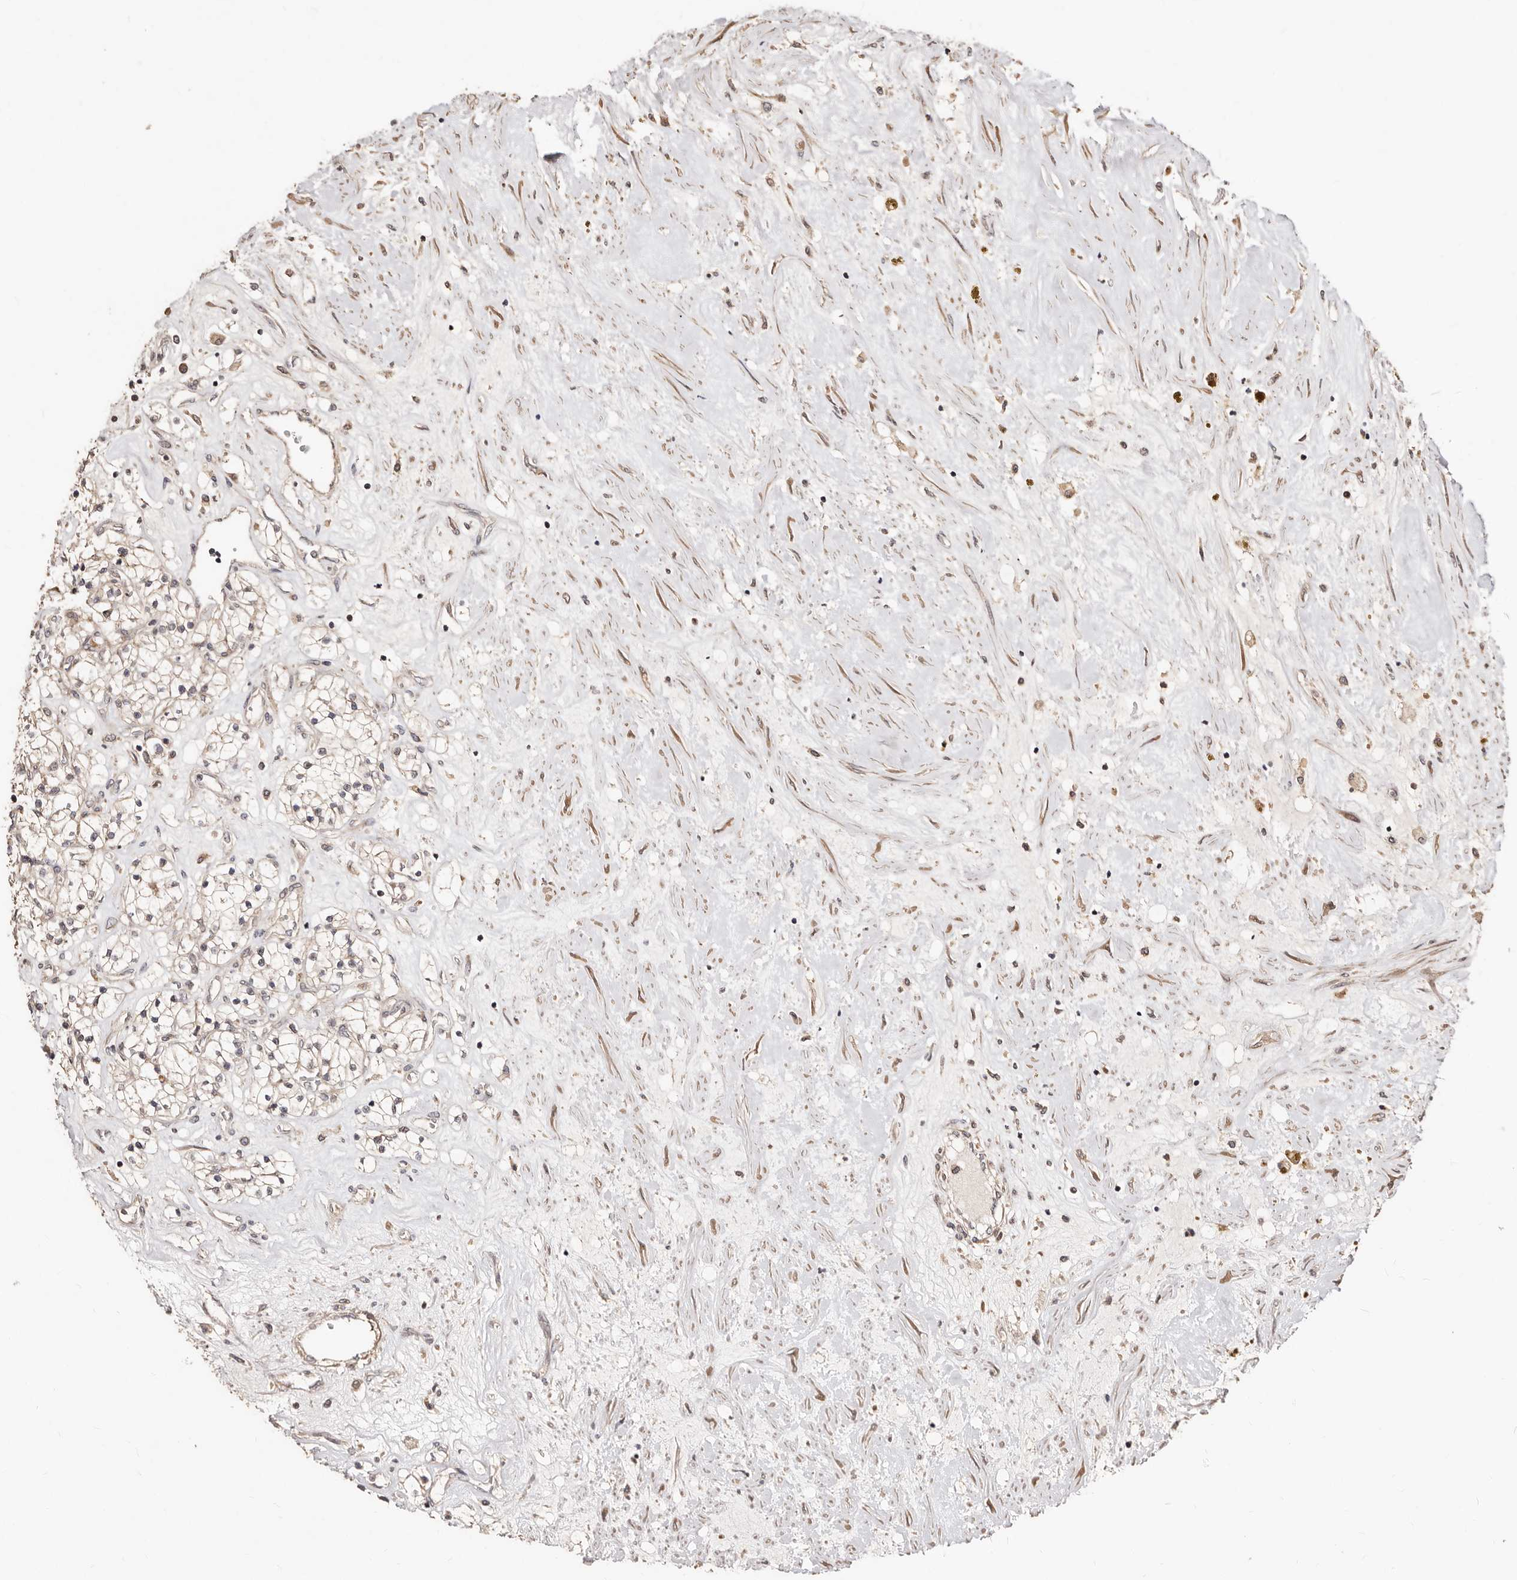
{"staining": {"intensity": "negative", "quantity": "none", "location": "none"}, "tissue": "renal cancer", "cell_type": "Tumor cells", "image_type": "cancer", "snomed": [{"axis": "morphology", "description": "Normal tissue, NOS"}, {"axis": "morphology", "description": "Adenocarcinoma, NOS"}, {"axis": "topography", "description": "Kidney"}], "caption": "An IHC image of renal adenocarcinoma is shown. There is no staining in tumor cells of renal adenocarcinoma.", "gene": "APOL6", "patient": {"sex": "male", "age": 68}}